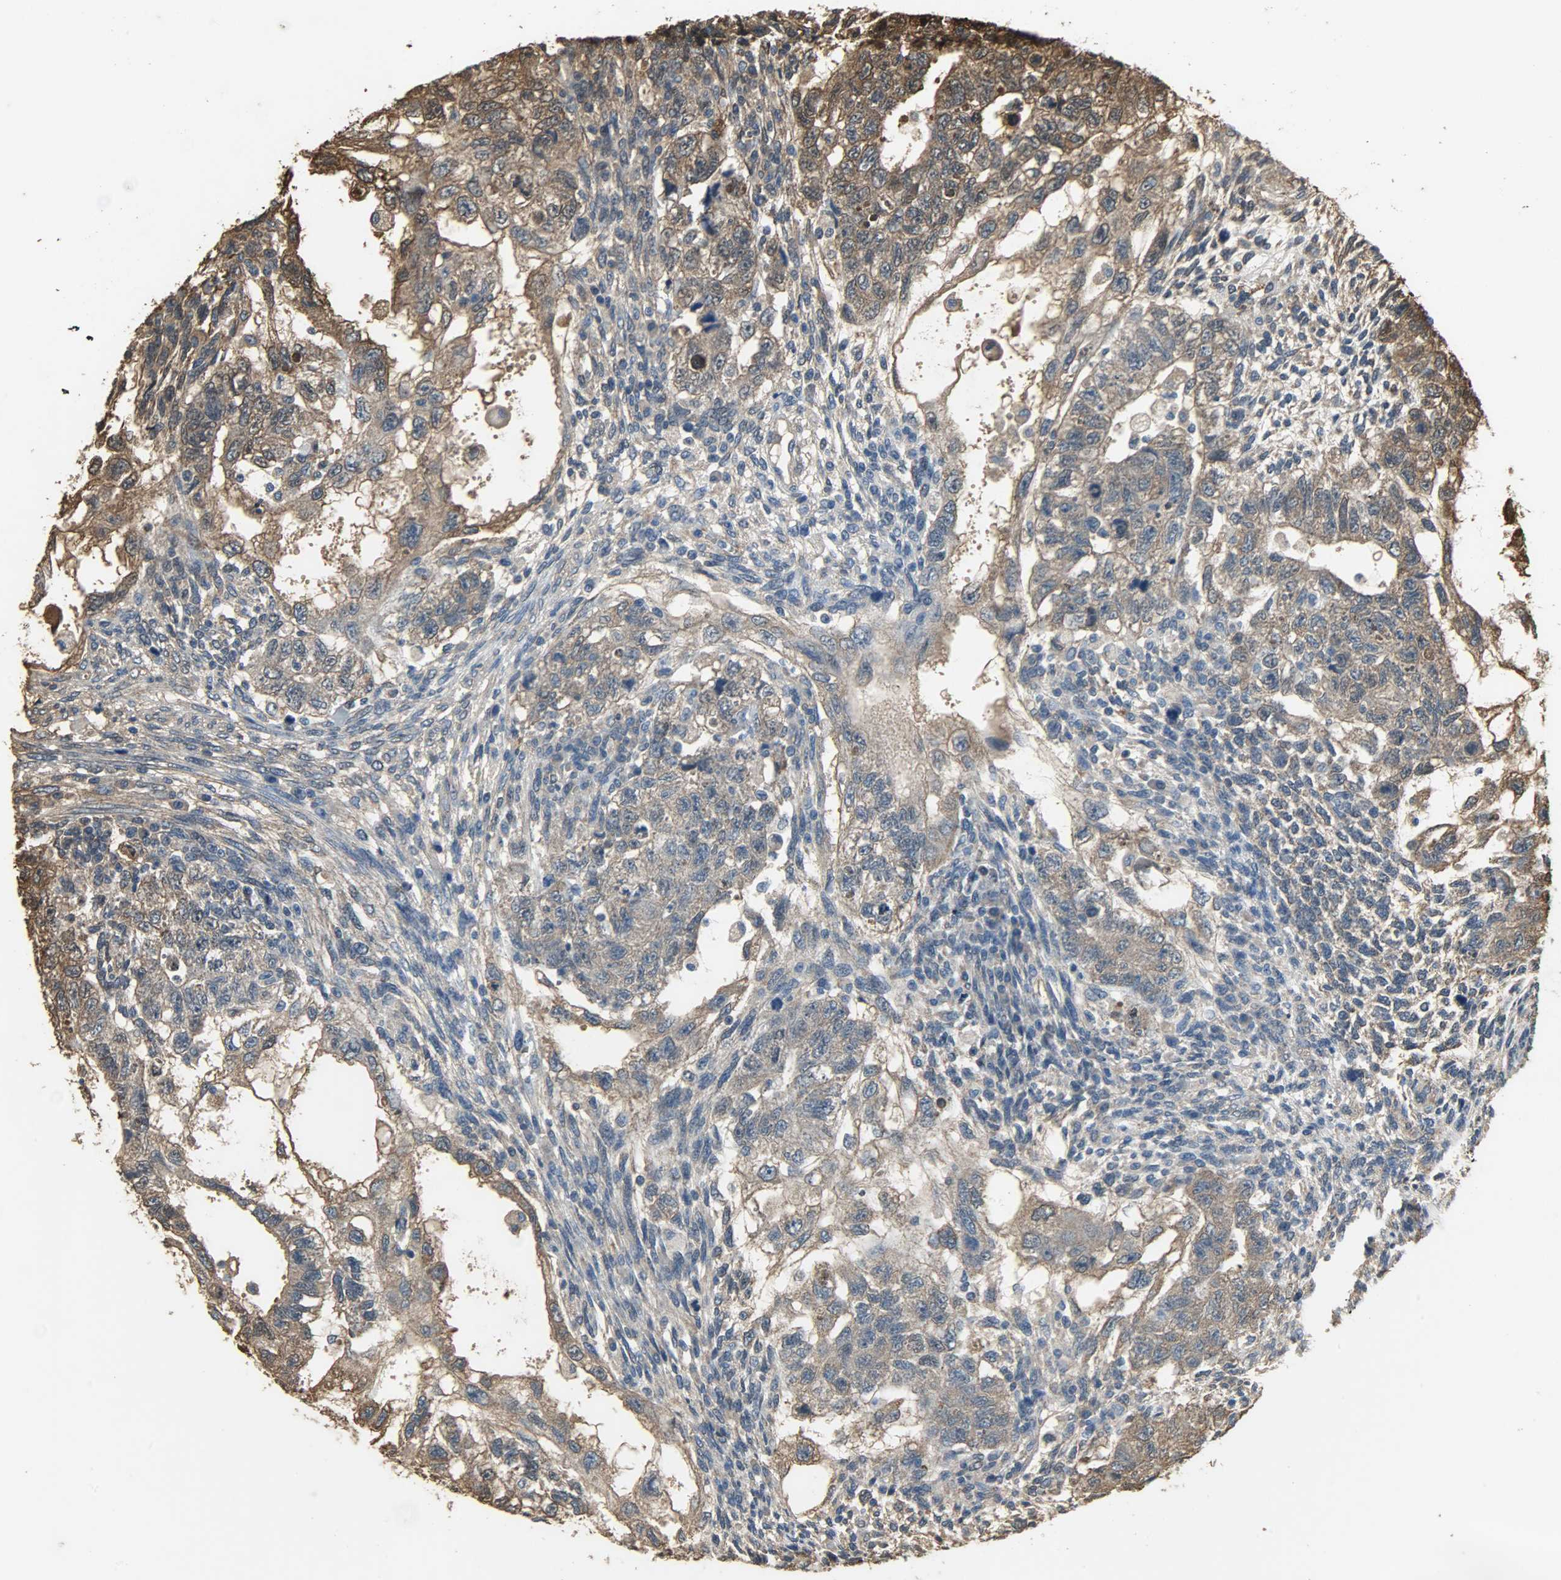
{"staining": {"intensity": "moderate", "quantity": ">75%", "location": "cytoplasmic/membranous"}, "tissue": "testis cancer", "cell_type": "Tumor cells", "image_type": "cancer", "snomed": [{"axis": "morphology", "description": "Normal tissue, NOS"}, {"axis": "morphology", "description": "Carcinoma, Embryonal, NOS"}, {"axis": "topography", "description": "Testis"}], "caption": "Testis embryonal carcinoma was stained to show a protein in brown. There is medium levels of moderate cytoplasmic/membranous expression in approximately >75% of tumor cells.", "gene": "LDHB", "patient": {"sex": "male", "age": 36}}